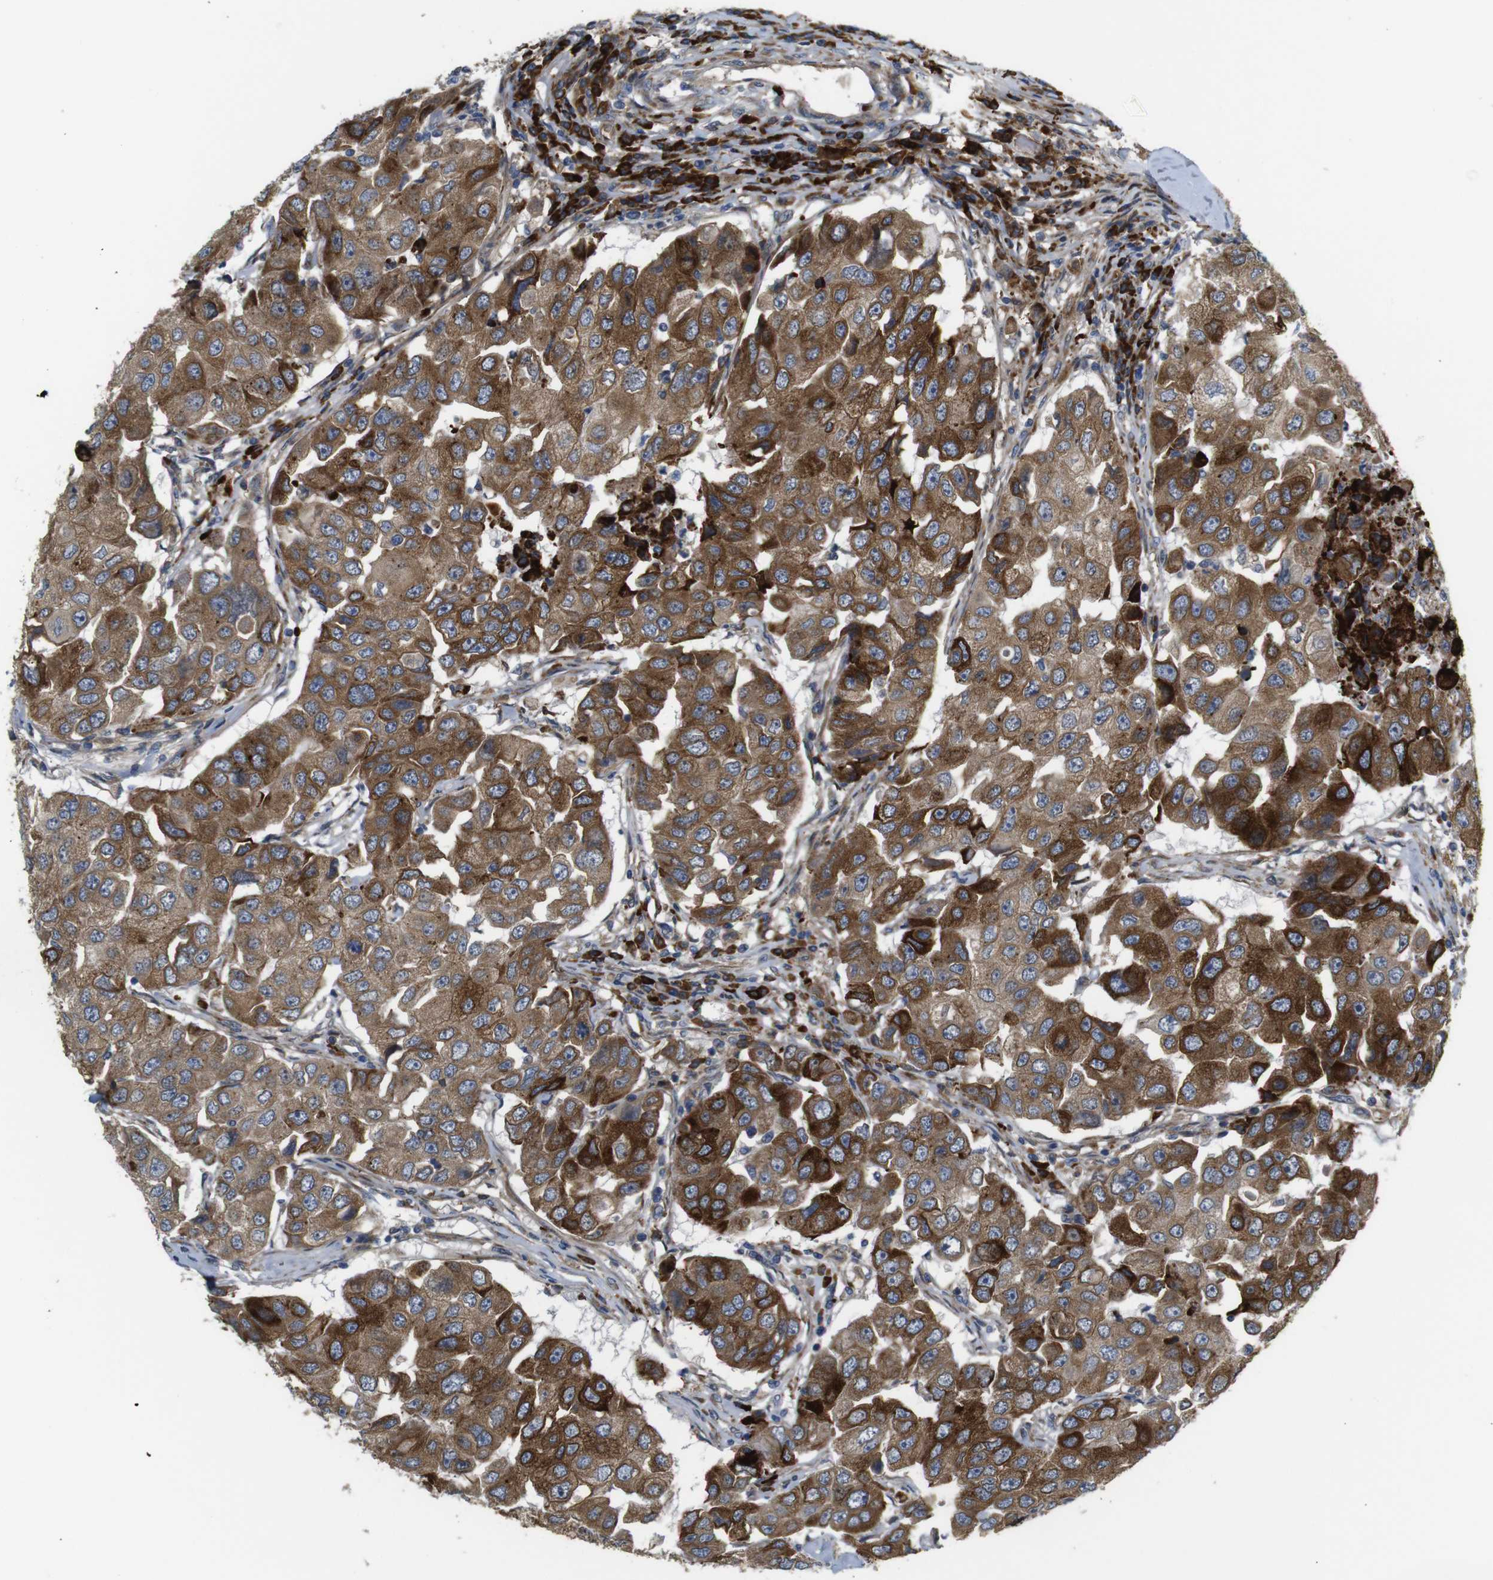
{"staining": {"intensity": "strong", "quantity": ">75%", "location": "cytoplasmic/membranous"}, "tissue": "breast cancer", "cell_type": "Tumor cells", "image_type": "cancer", "snomed": [{"axis": "morphology", "description": "Duct carcinoma"}, {"axis": "topography", "description": "Breast"}], "caption": "This photomicrograph demonstrates IHC staining of invasive ductal carcinoma (breast), with high strong cytoplasmic/membranous positivity in about >75% of tumor cells.", "gene": "UBE2G2", "patient": {"sex": "female", "age": 27}}